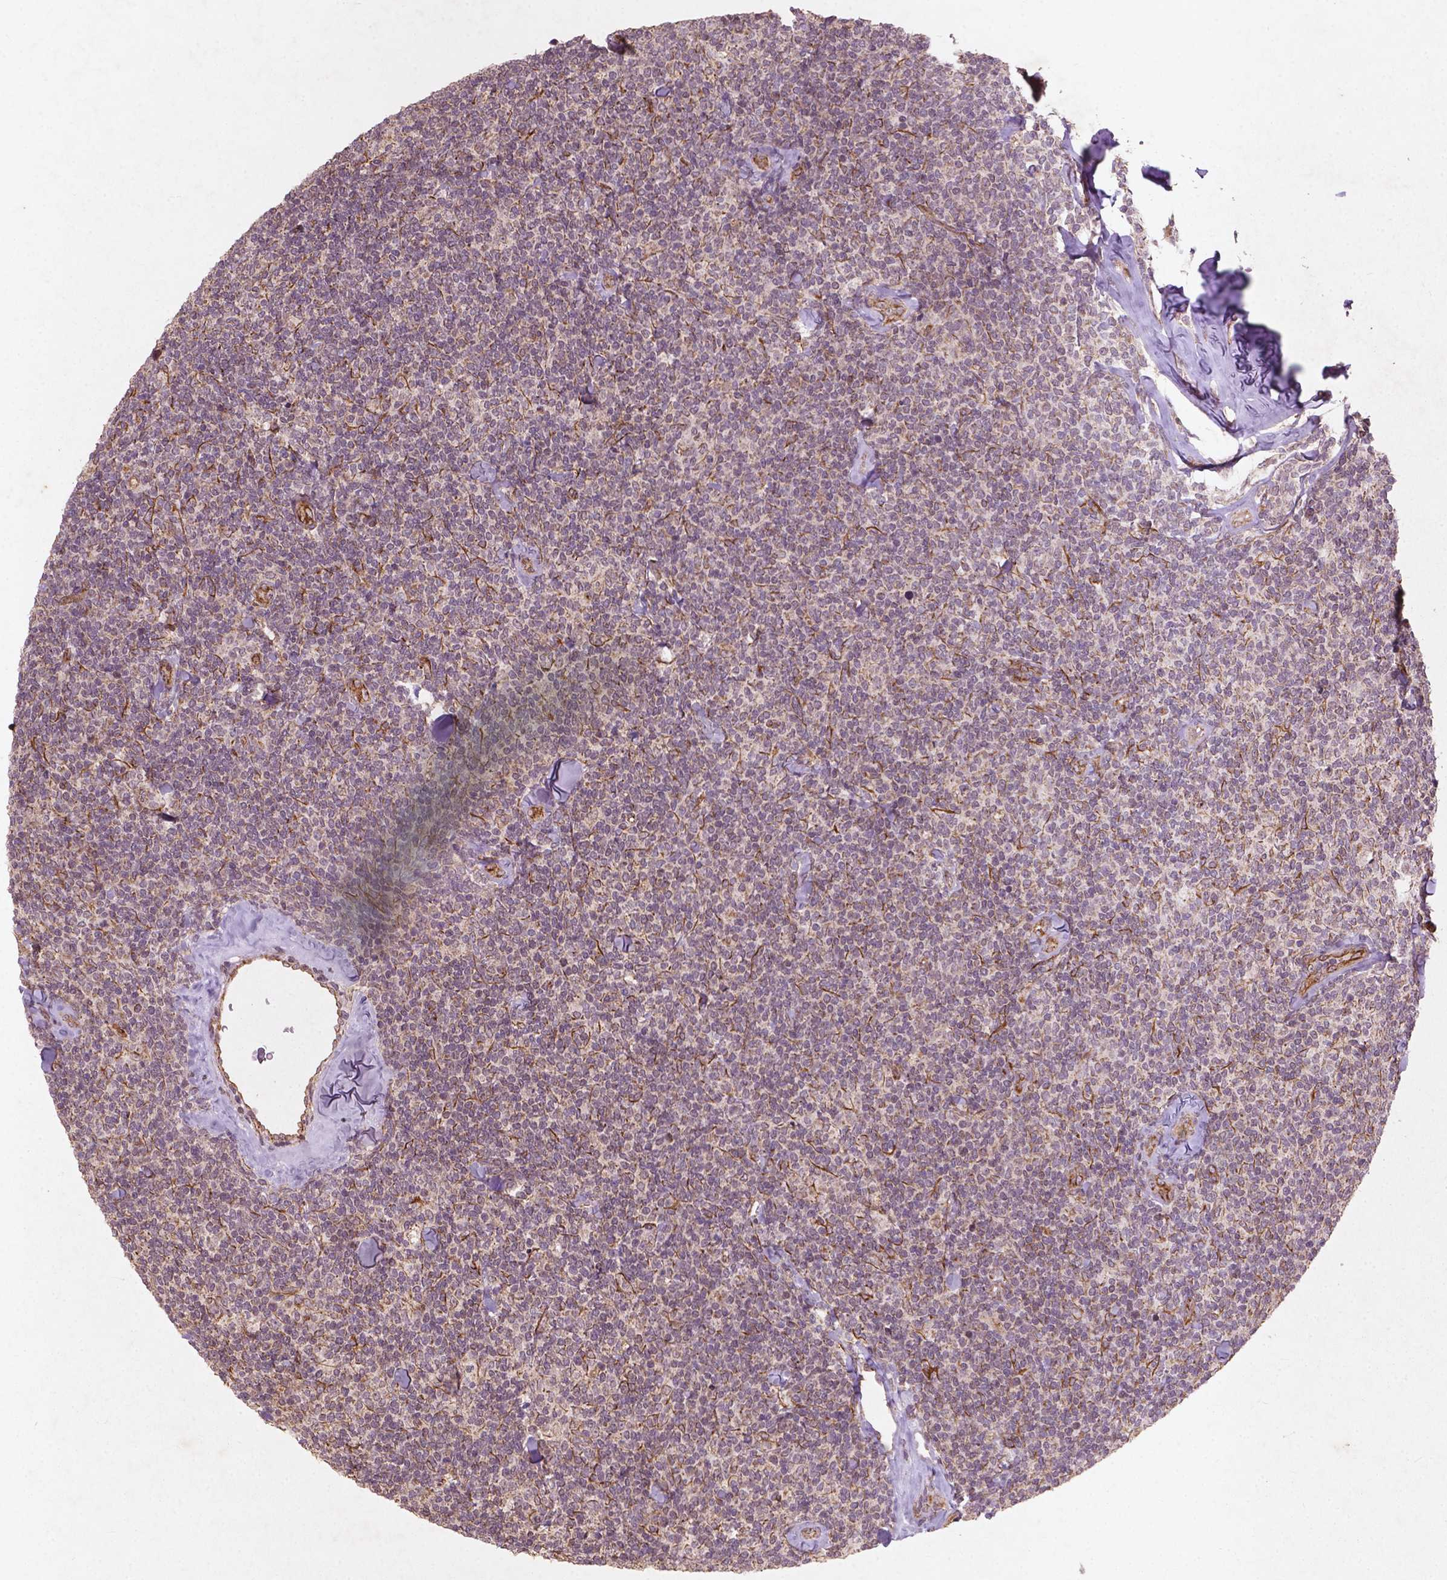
{"staining": {"intensity": "negative", "quantity": "none", "location": "none"}, "tissue": "lymphoma", "cell_type": "Tumor cells", "image_type": "cancer", "snomed": [{"axis": "morphology", "description": "Malignant lymphoma, non-Hodgkin's type, Low grade"}, {"axis": "topography", "description": "Lymph node"}], "caption": "IHC image of human lymphoma stained for a protein (brown), which reveals no expression in tumor cells. (DAB (3,3'-diaminobenzidine) IHC visualized using brightfield microscopy, high magnification).", "gene": "SMAD2", "patient": {"sex": "female", "age": 56}}